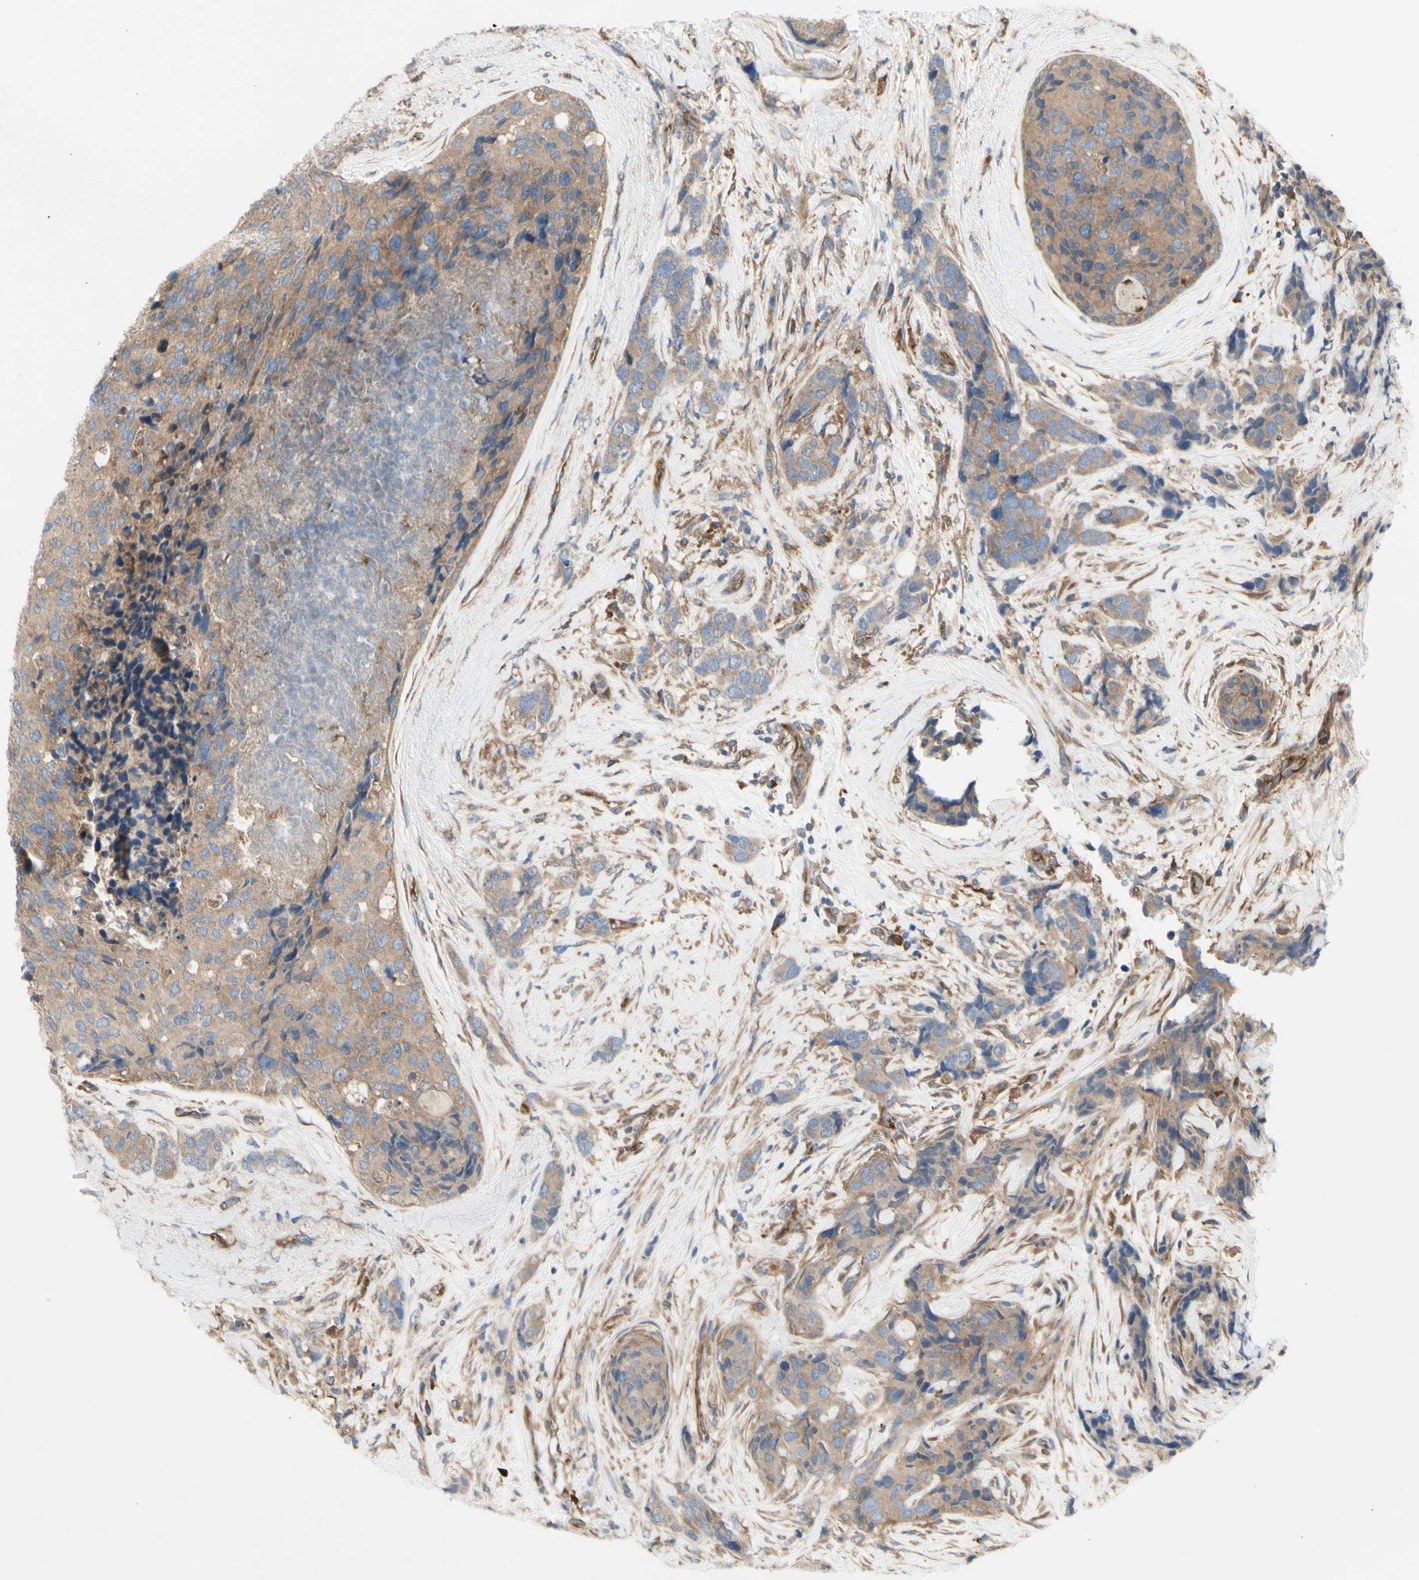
{"staining": {"intensity": "weak", "quantity": ">75%", "location": "cytoplasmic/membranous"}, "tissue": "breast cancer", "cell_type": "Tumor cells", "image_type": "cancer", "snomed": [{"axis": "morphology", "description": "Lobular carcinoma"}, {"axis": "topography", "description": "Breast"}], "caption": "This histopathology image exhibits breast cancer stained with IHC to label a protein in brown. The cytoplasmic/membranous of tumor cells show weak positivity for the protein. Nuclei are counter-stained blue.", "gene": "KLC1", "patient": {"sex": "female", "age": 59}}